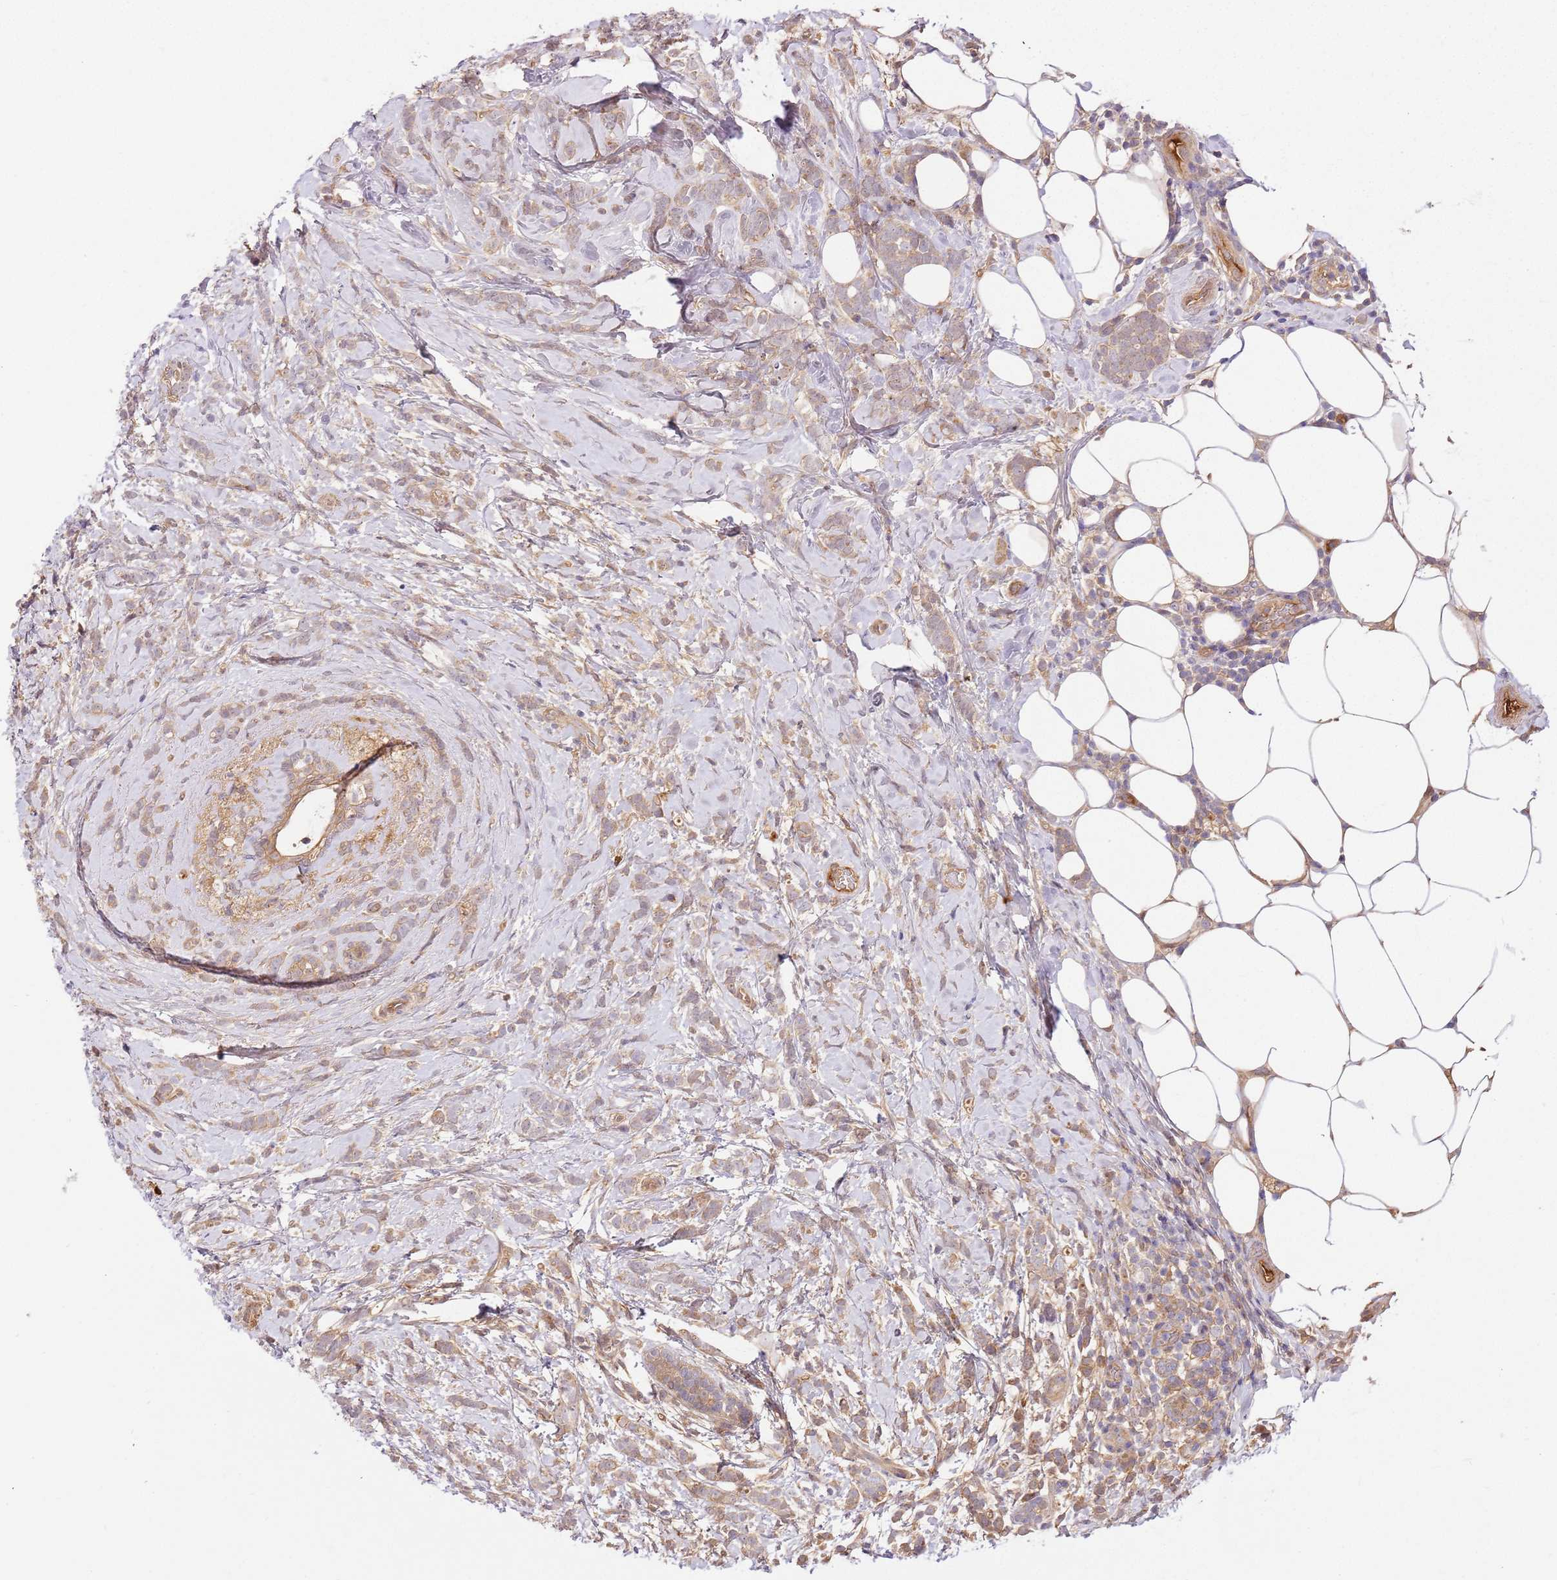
{"staining": {"intensity": "weak", "quantity": ">75%", "location": "cytoplasmic/membranous"}, "tissue": "breast cancer", "cell_type": "Tumor cells", "image_type": "cancer", "snomed": [{"axis": "morphology", "description": "Lobular carcinoma"}, {"axis": "topography", "description": "Breast"}], "caption": "Human breast cancer (lobular carcinoma) stained with a protein marker displays weak staining in tumor cells.", "gene": "C8G", "patient": {"sex": "female", "age": 58}}